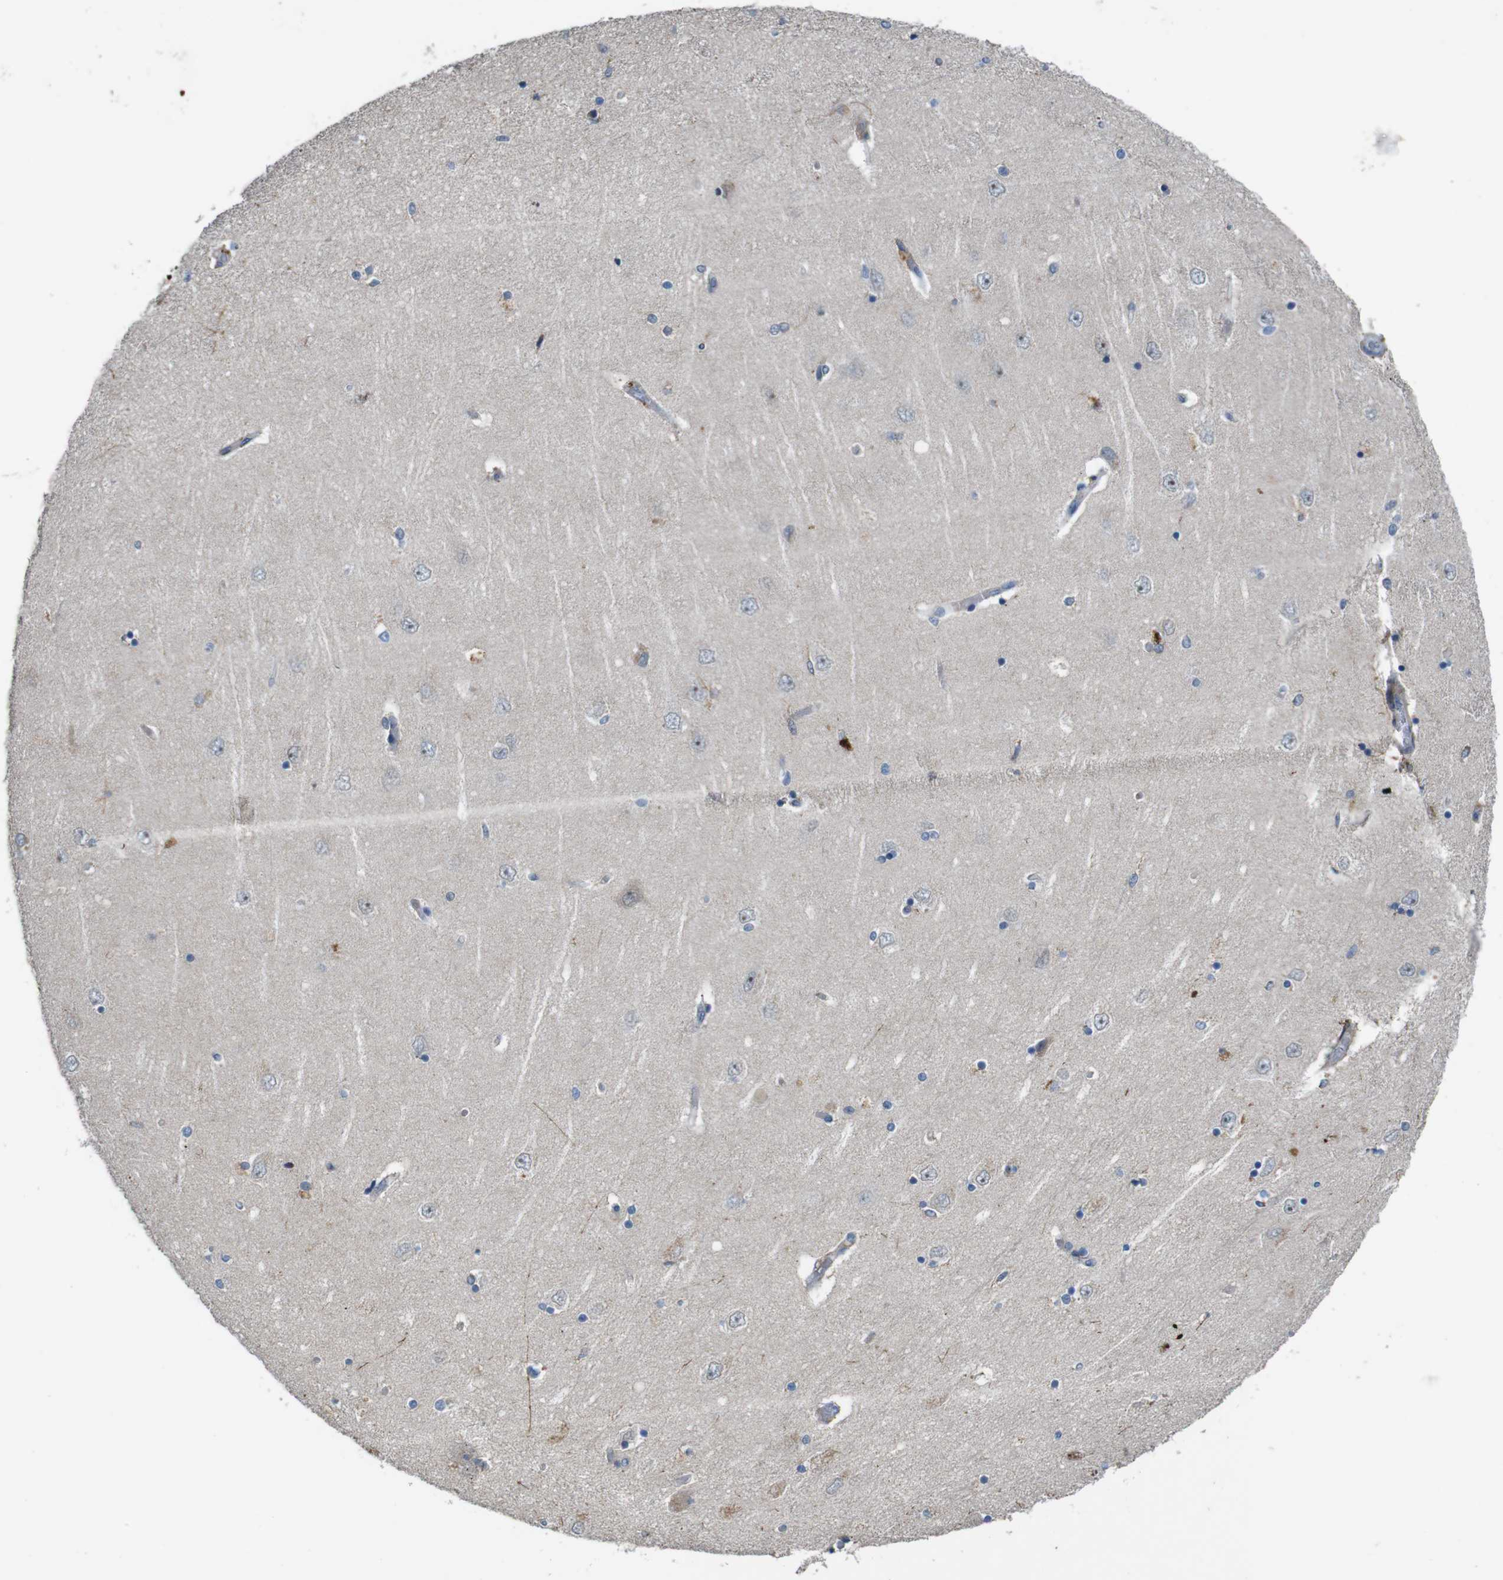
{"staining": {"intensity": "negative", "quantity": "none", "location": "none"}, "tissue": "hippocampus", "cell_type": "Glial cells", "image_type": "normal", "snomed": [{"axis": "morphology", "description": "Normal tissue, NOS"}, {"axis": "topography", "description": "Hippocampus"}], "caption": "Immunohistochemical staining of unremarkable hippocampus displays no significant expression in glial cells. (DAB immunohistochemistry with hematoxylin counter stain).", "gene": "MOGAT3", "patient": {"sex": "female", "age": 54}}